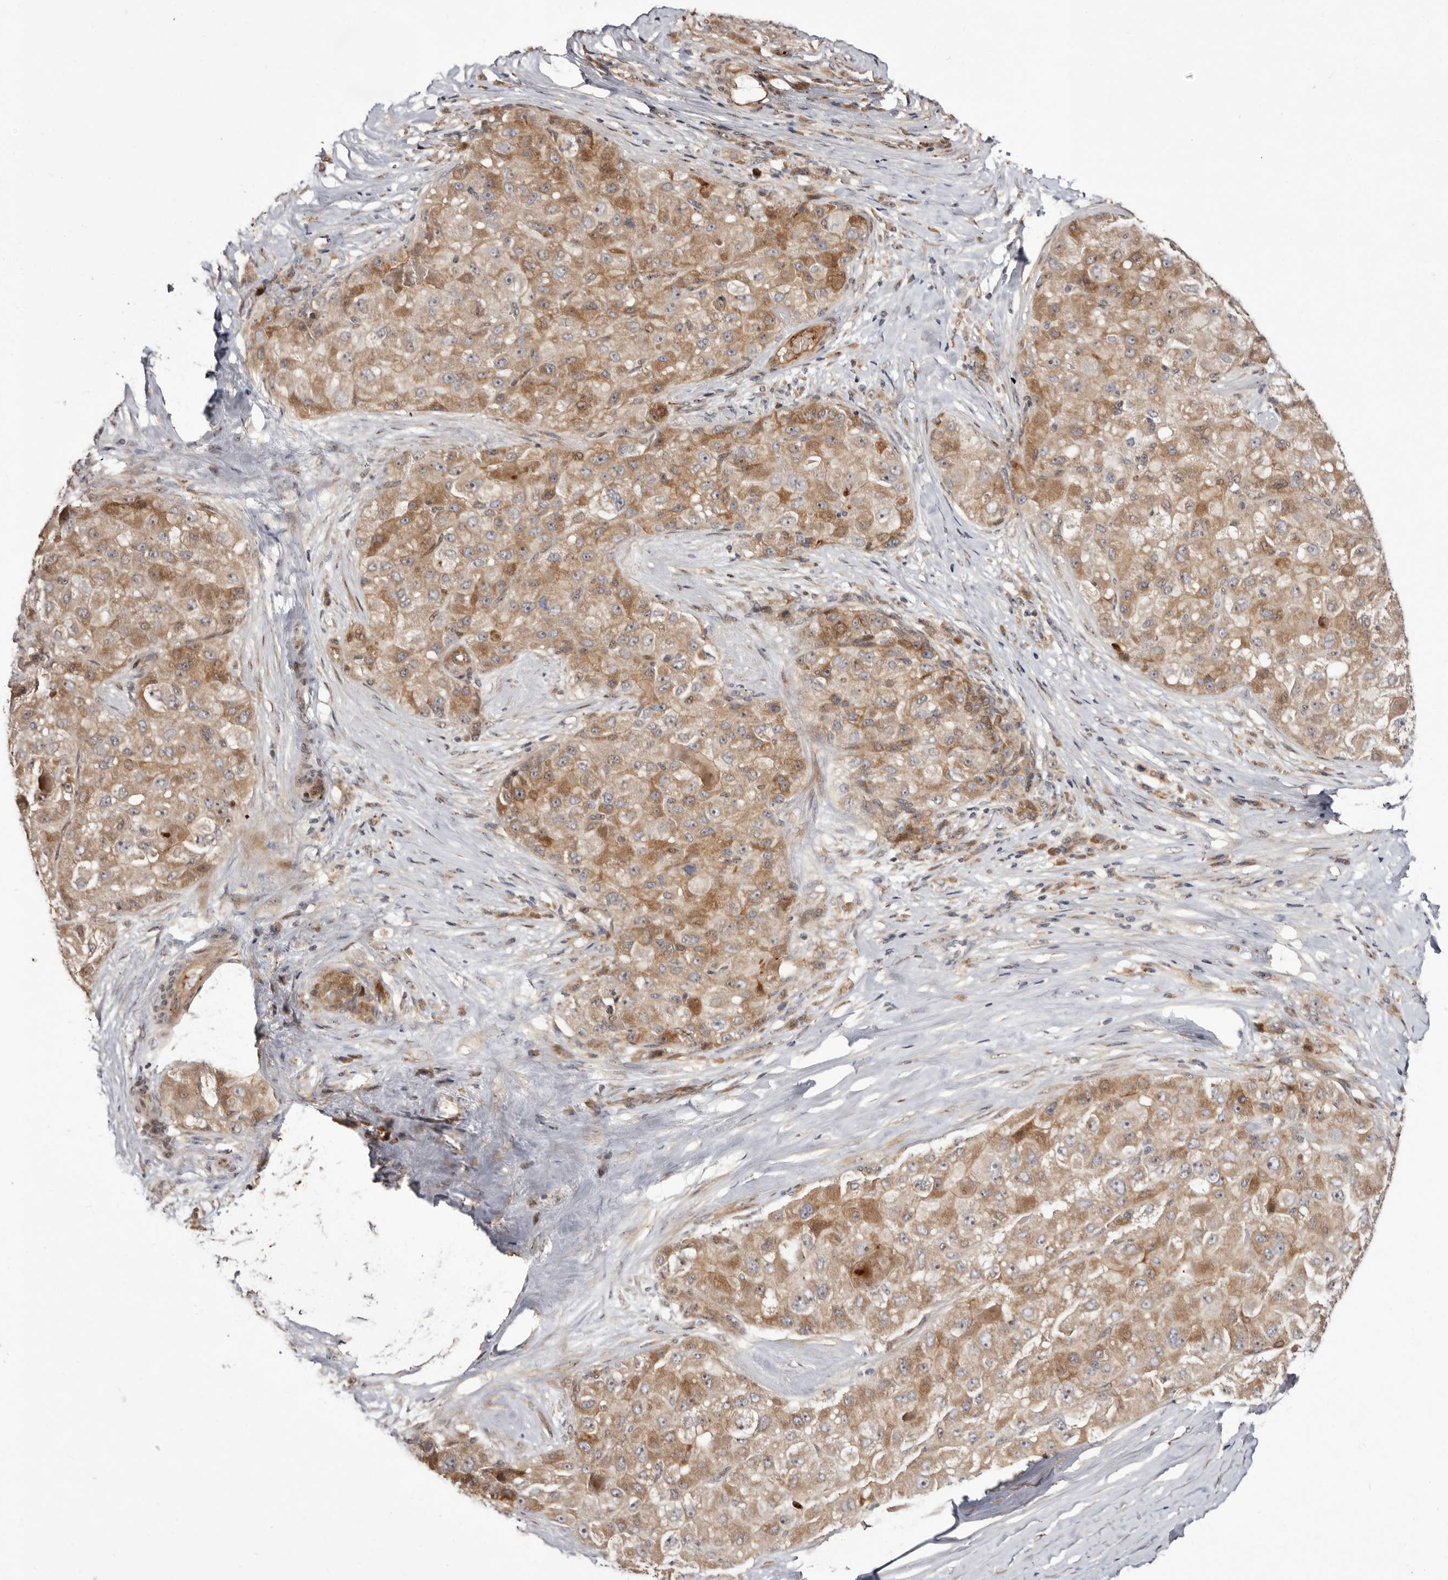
{"staining": {"intensity": "moderate", "quantity": ">75%", "location": "cytoplasmic/membranous,nuclear"}, "tissue": "liver cancer", "cell_type": "Tumor cells", "image_type": "cancer", "snomed": [{"axis": "morphology", "description": "Carcinoma, Hepatocellular, NOS"}, {"axis": "topography", "description": "Liver"}], "caption": "High-magnification brightfield microscopy of liver cancer (hepatocellular carcinoma) stained with DAB (brown) and counterstained with hematoxylin (blue). tumor cells exhibit moderate cytoplasmic/membranous and nuclear positivity is identified in approximately>75% of cells.", "gene": "DOP1A", "patient": {"sex": "male", "age": 80}}